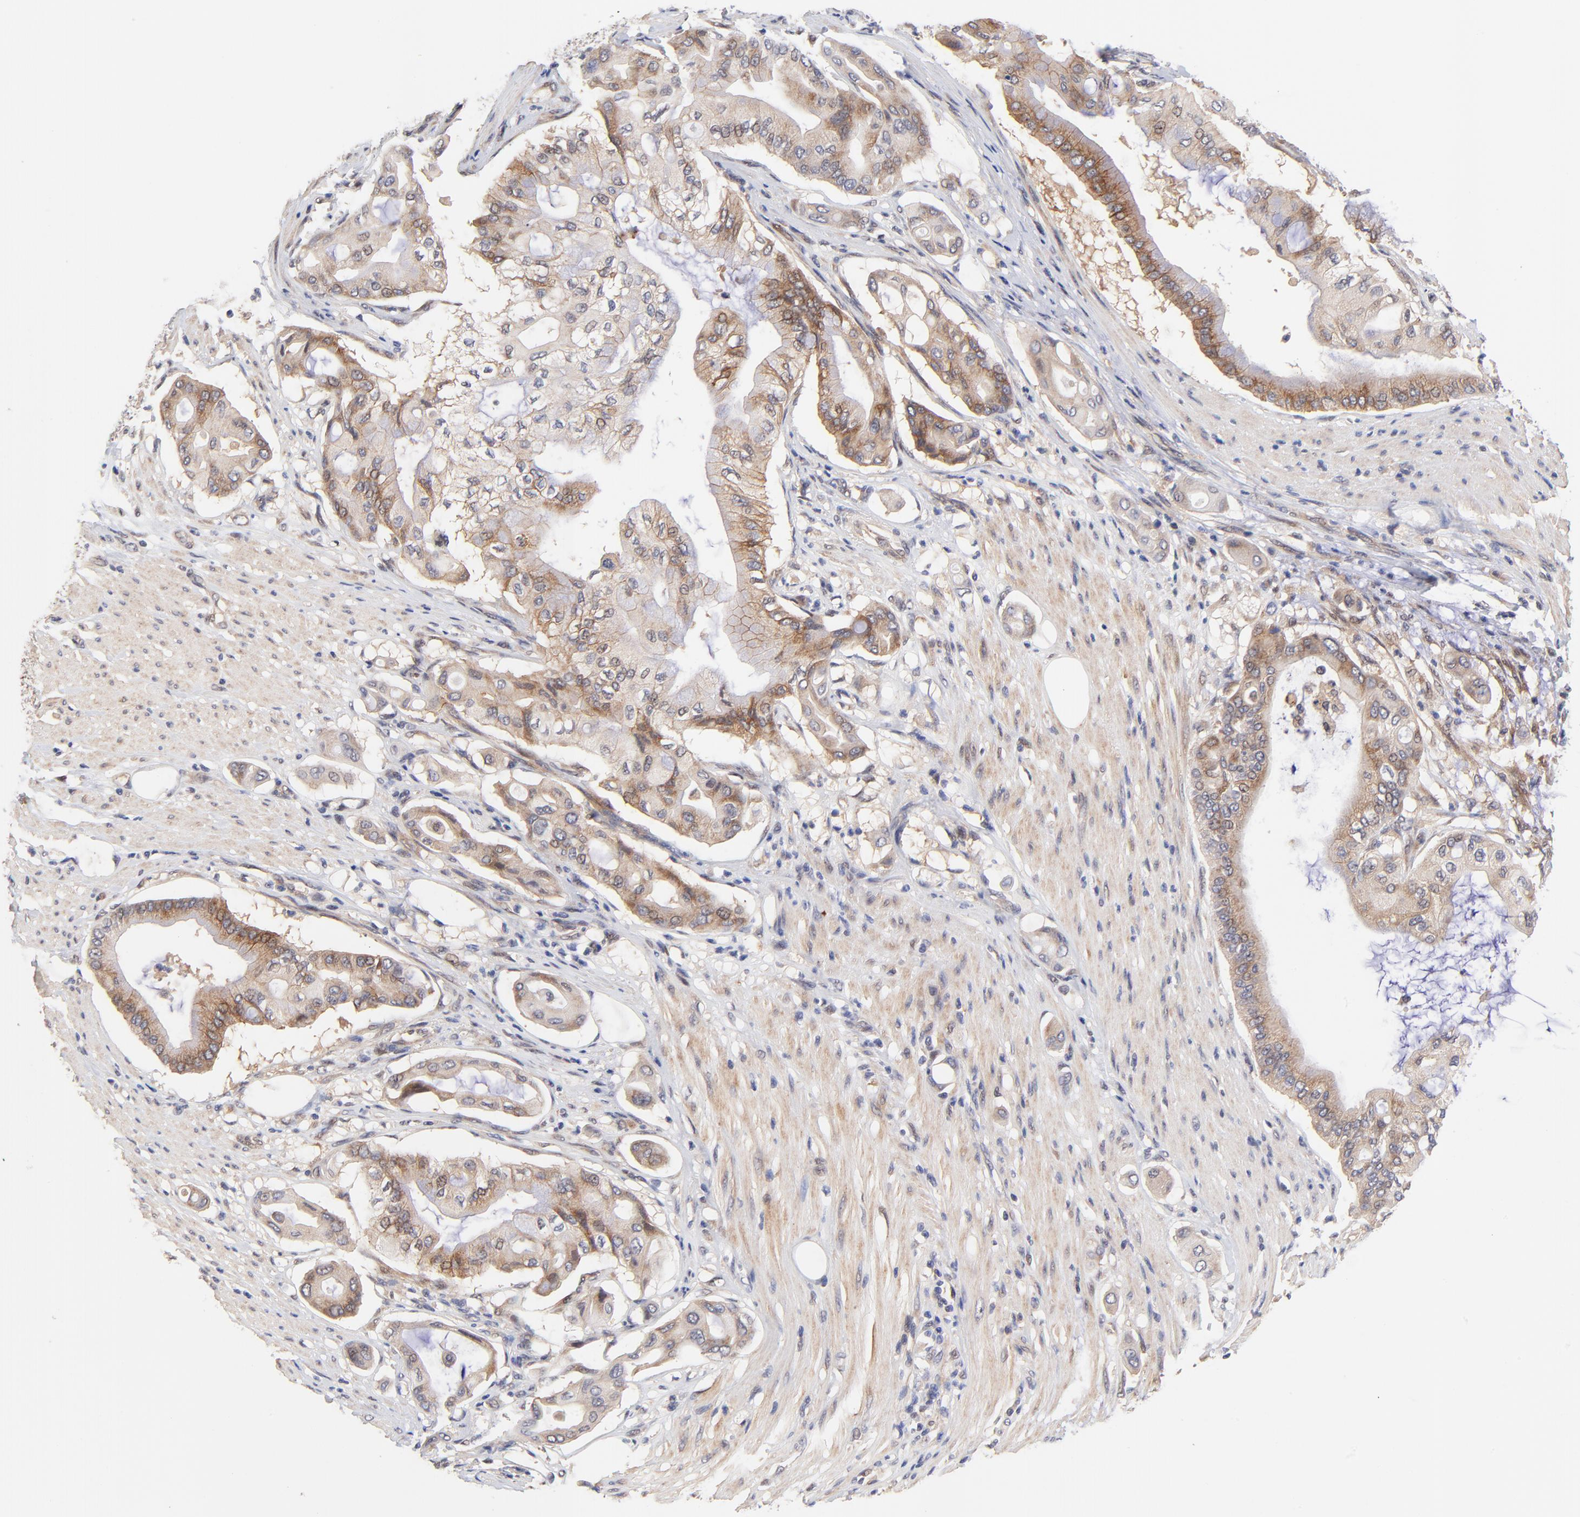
{"staining": {"intensity": "moderate", "quantity": ">75%", "location": "cytoplasmic/membranous"}, "tissue": "pancreatic cancer", "cell_type": "Tumor cells", "image_type": "cancer", "snomed": [{"axis": "morphology", "description": "Adenocarcinoma, NOS"}, {"axis": "morphology", "description": "Adenocarcinoma, metastatic, NOS"}, {"axis": "topography", "description": "Lymph node"}, {"axis": "topography", "description": "Pancreas"}, {"axis": "topography", "description": "Duodenum"}], "caption": "Pancreatic cancer stained with a brown dye reveals moderate cytoplasmic/membranous positive staining in about >75% of tumor cells.", "gene": "TXNL1", "patient": {"sex": "female", "age": 64}}